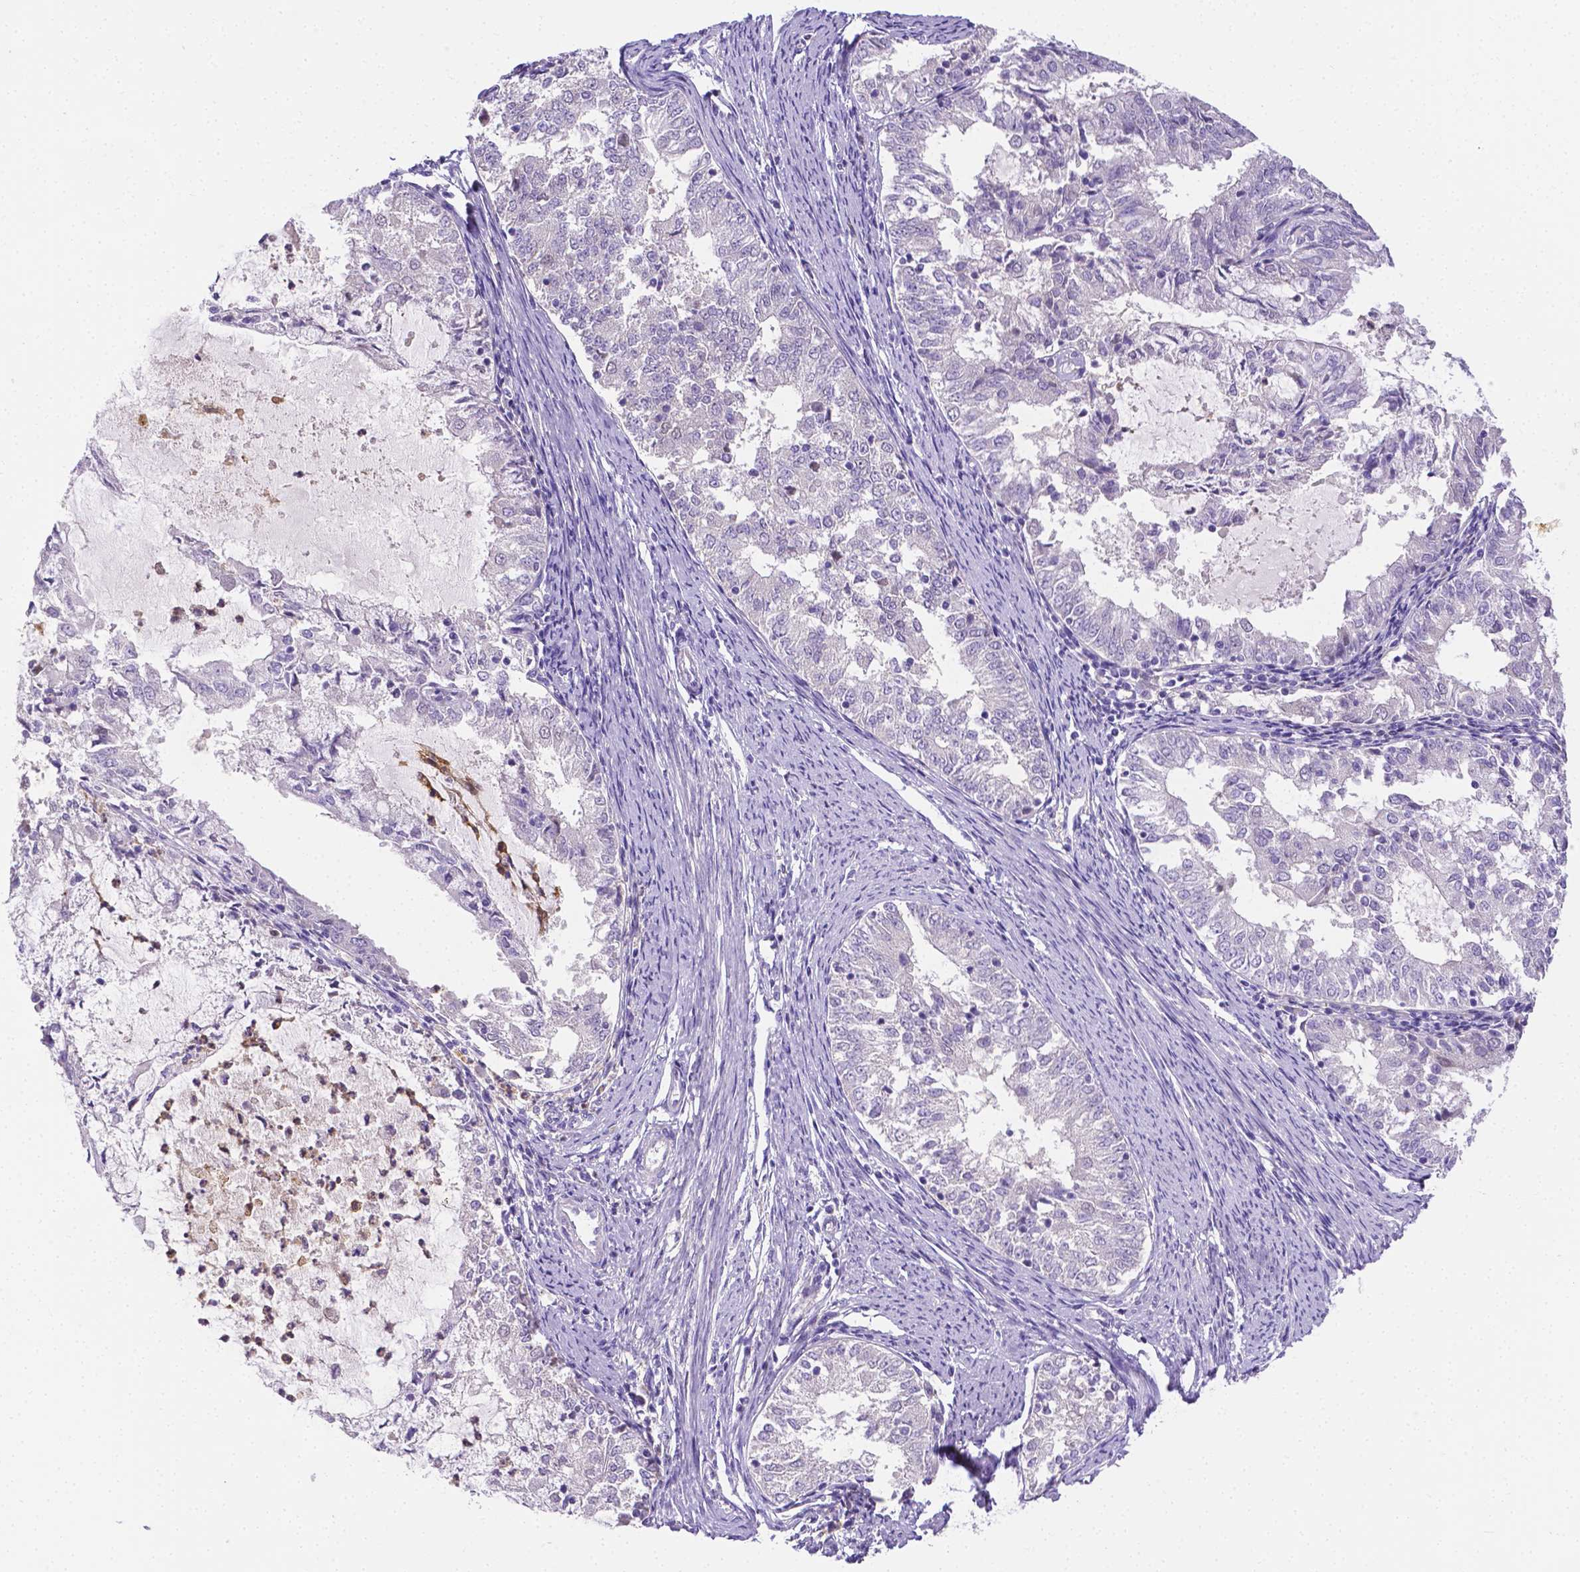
{"staining": {"intensity": "negative", "quantity": "none", "location": "none"}, "tissue": "endometrial cancer", "cell_type": "Tumor cells", "image_type": "cancer", "snomed": [{"axis": "morphology", "description": "Adenocarcinoma, NOS"}, {"axis": "topography", "description": "Endometrium"}], "caption": "An image of adenocarcinoma (endometrial) stained for a protein exhibits no brown staining in tumor cells. (DAB immunohistochemistry visualized using brightfield microscopy, high magnification).", "gene": "NXPH2", "patient": {"sex": "female", "age": 57}}